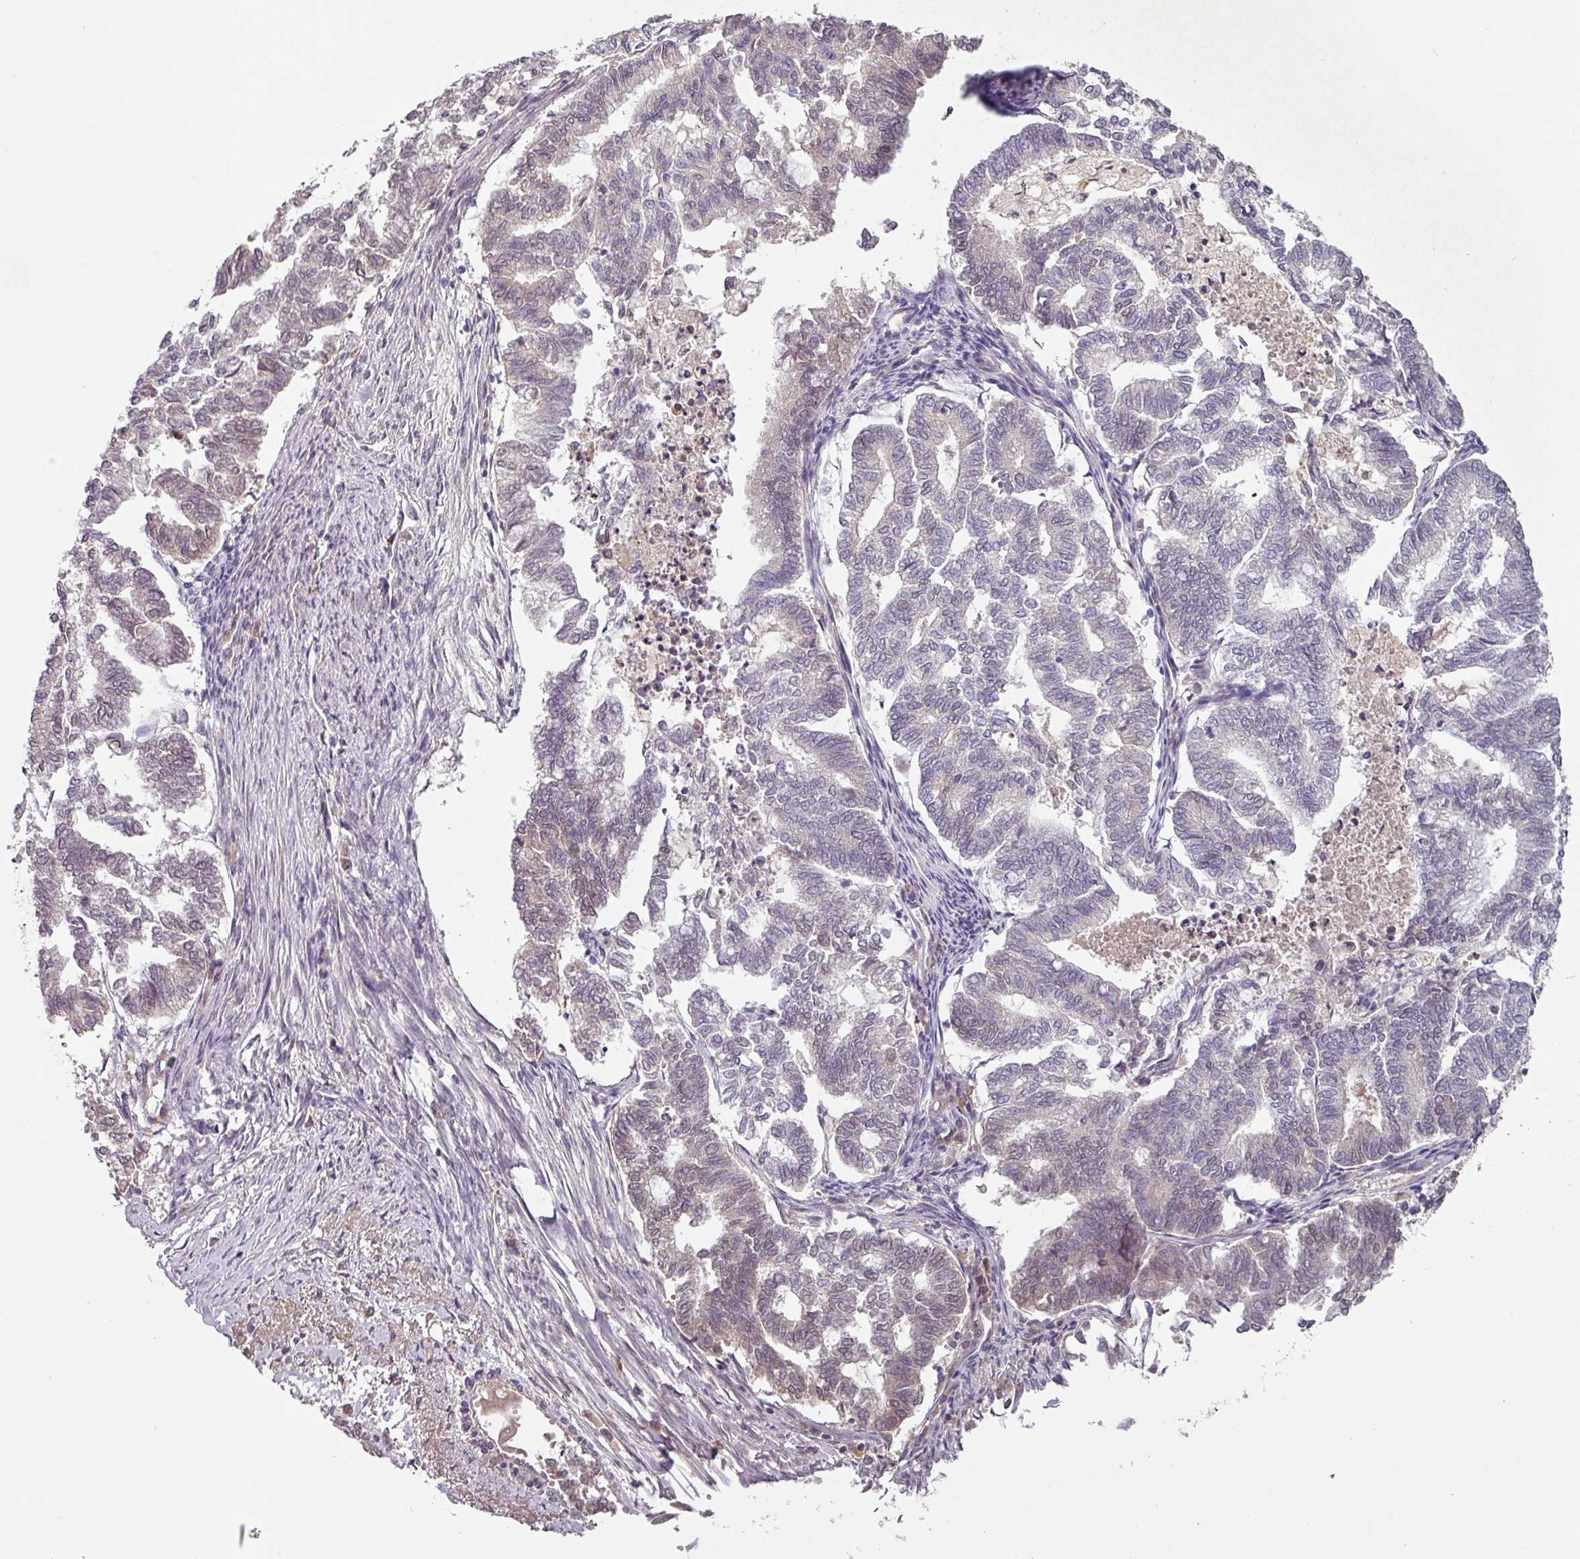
{"staining": {"intensity": "negative", "quantity": "none", "location": "none"}, "tissue": "endometrial cancer", "cell_type": "Tumor cells", "image_type": "cancer", "snomed": [{"axis": "morphology", "description": "Adenocarcinoma, NOS"}, {"axis": "topography", "description": "Endometrium"}], "caption": "Tumor cells are negative for protein expression in human adenocarcinoma (endometrial).", "gene": "SLC5A10", "patient": {"sex": "female", "age": 79}}